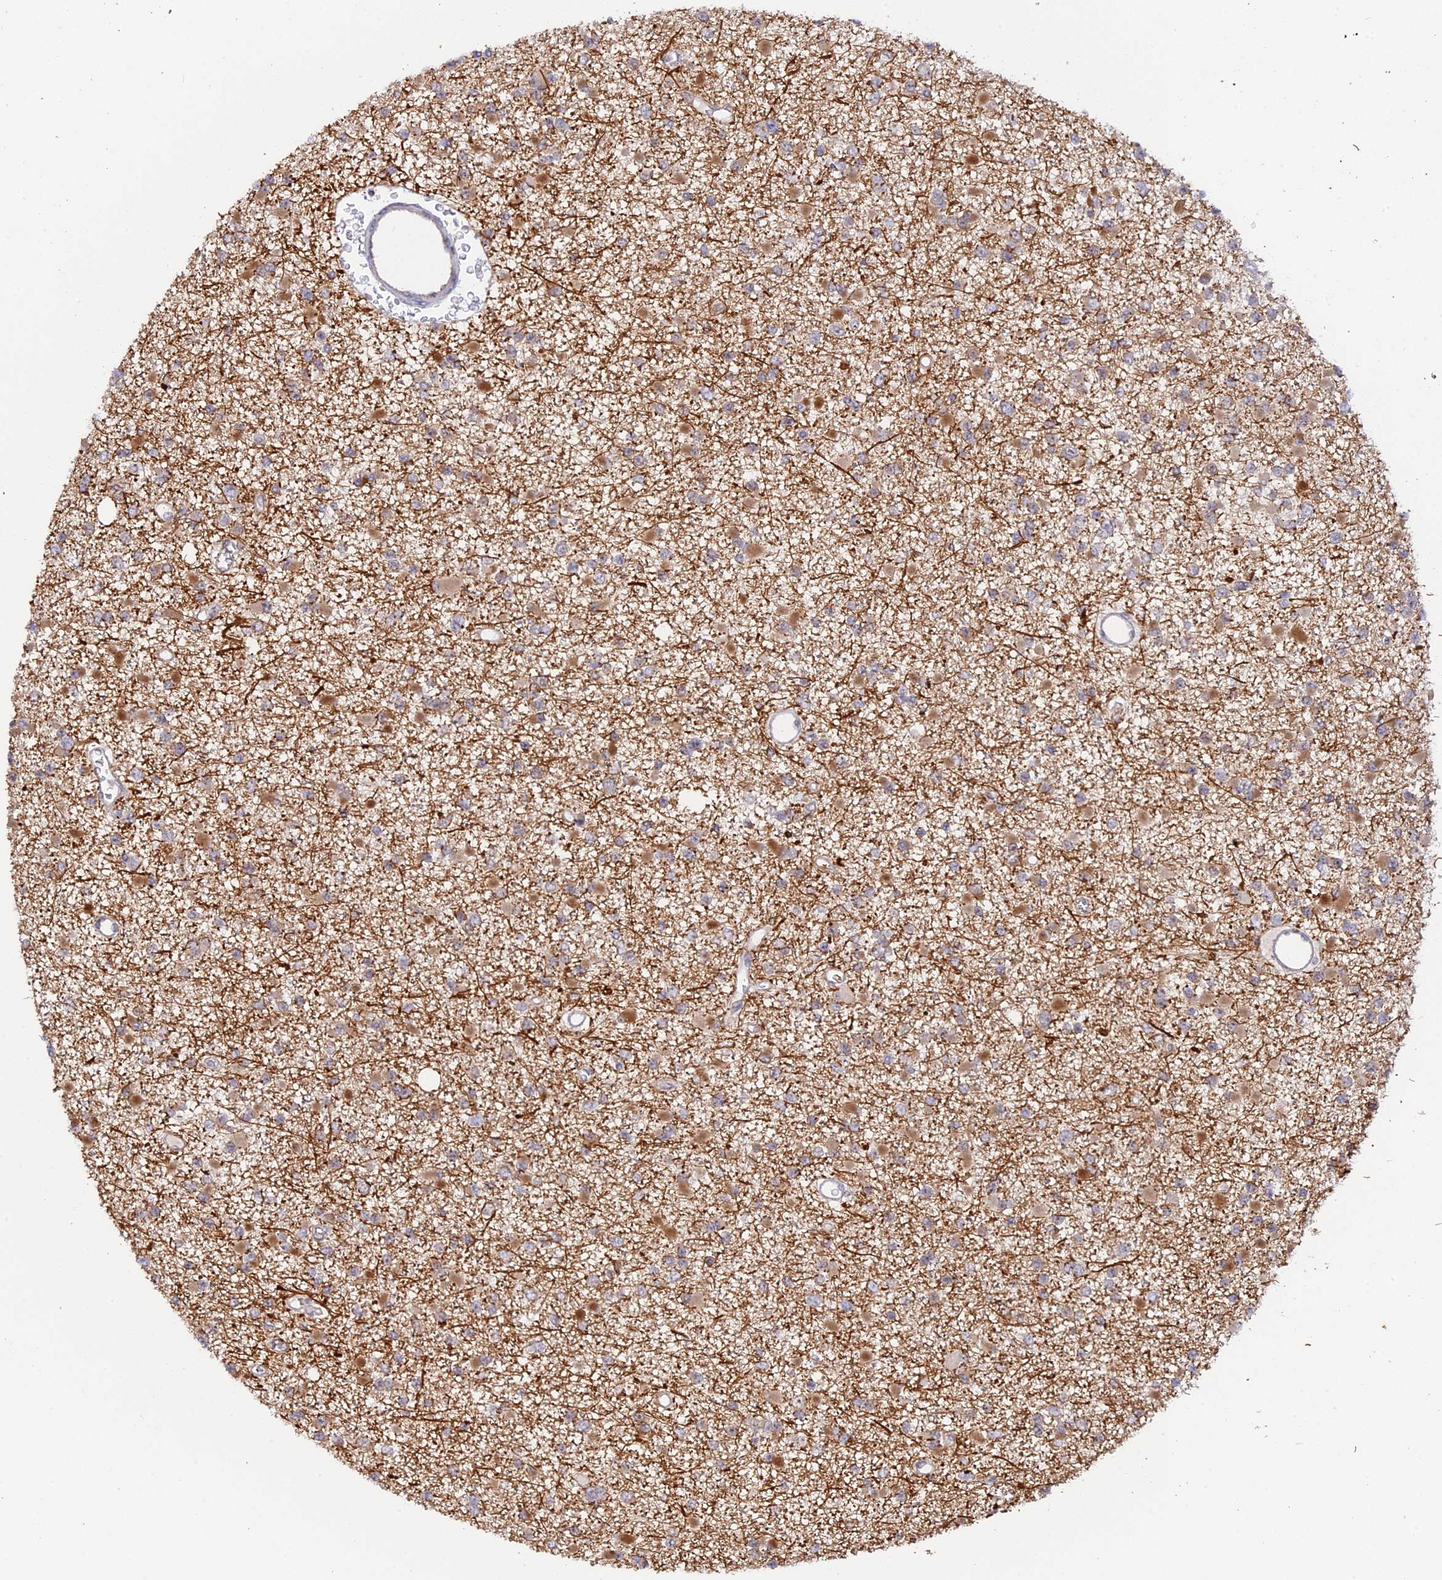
{"staining": {"intensity": "moderate", "quantity": "<25%", "location": "cytoplasmic/membranous"}, "tissue": "glioma", "cell_type": "Tumor cells", "image_type": "cancer", "snomed": [{"axis": "morphology", "description": "Glioma, malignant, Low grade"}, {"axis": "topography", "description": "Brain"}], "caption": "High-power microscopy captured an IHC photomicrograph of glioma, revealing moderate cytoplasmic/membranous staining in approximately <25% of tumor cells.", "gene": "GSKIP", "patient": {"sex": "female", "age": 22}}